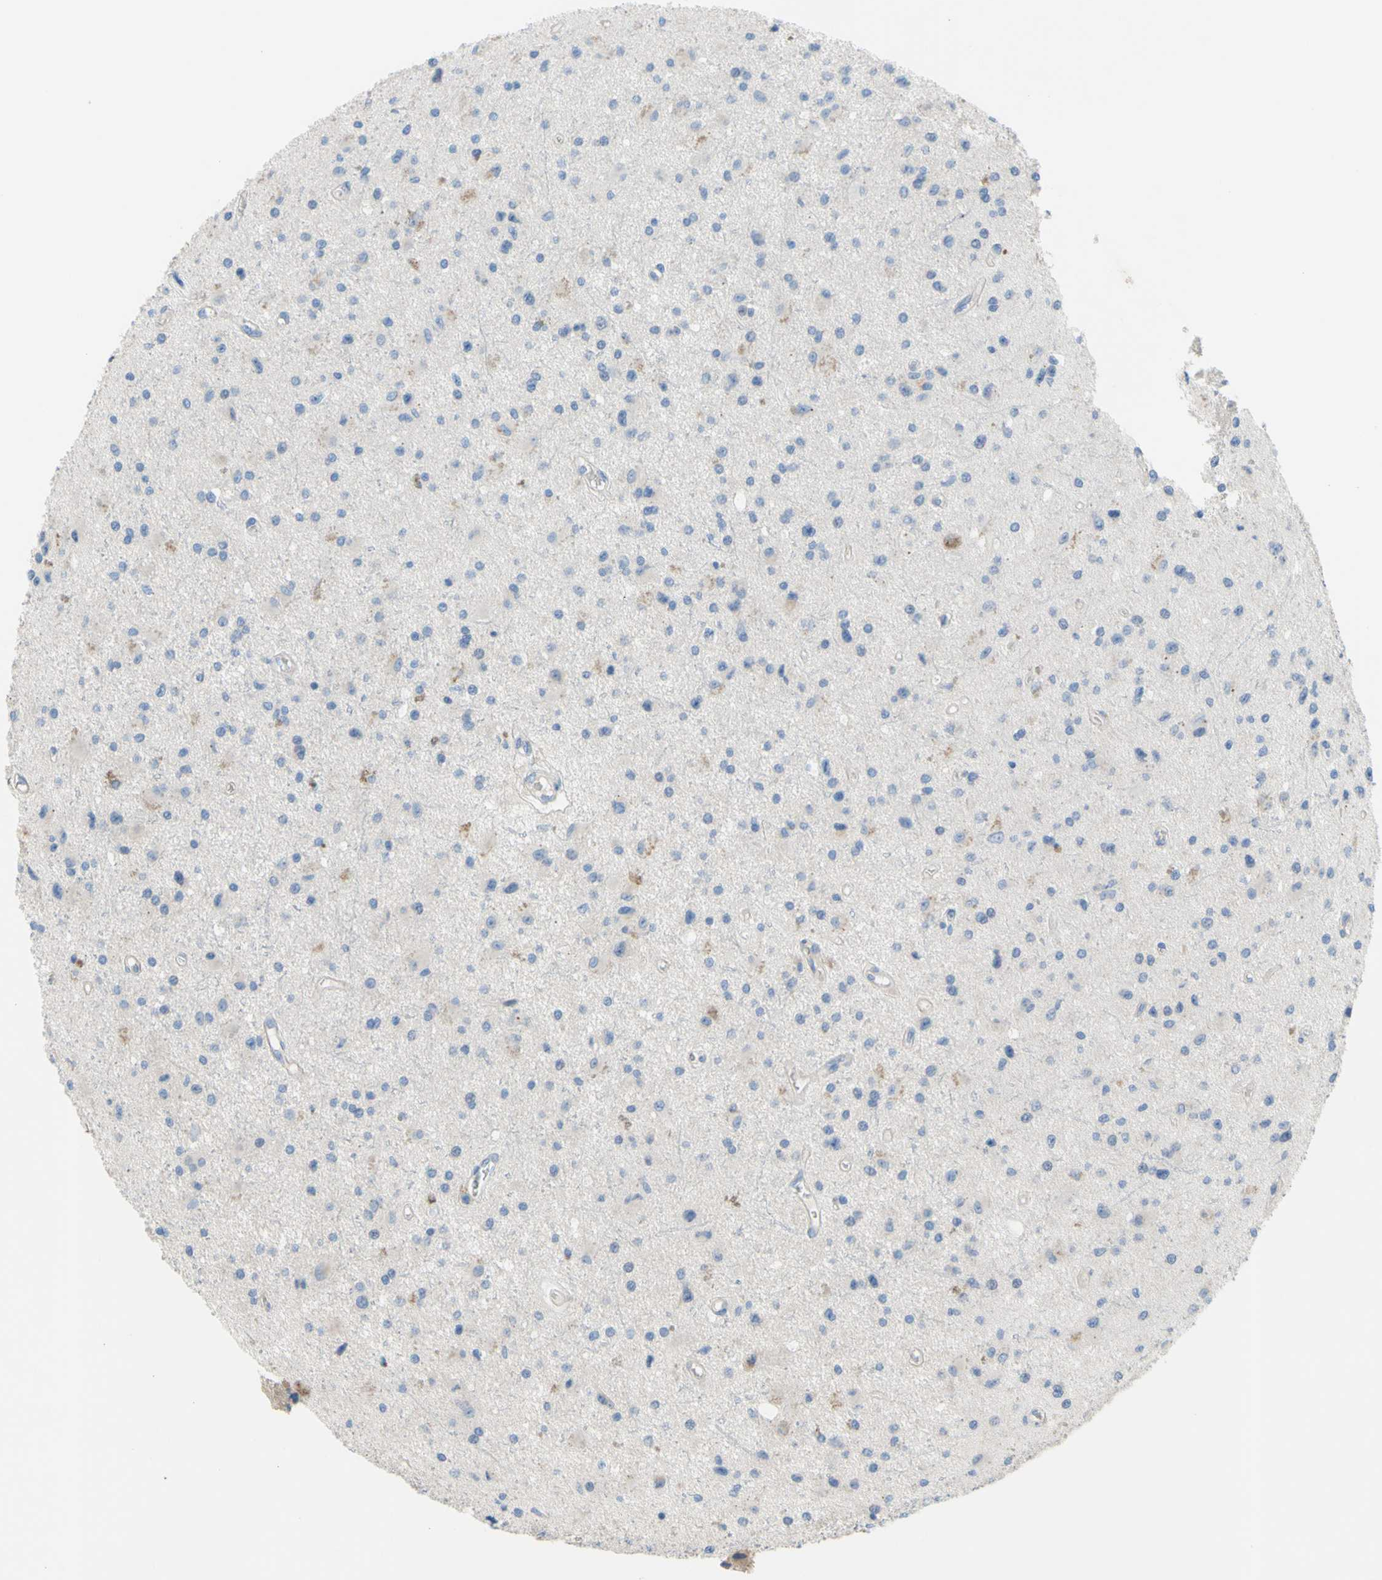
{"staining": {"intensity": "moderate", "quantity": "25%-75%", "location": "cytoplasmic/membranous"}, "tissue": "glioma", "cell_type": "Tumor cells", "image_type": "cancer", "snomed": [{"axis": "morphology", "description": "Glioma, malignant, Low grade"}, {"axis": "topography", "description": "Brain"}], "caption": "A micrograph showing moderate cytoplasmic/membranous positivity in about 25%-75% of tumor cells in malignant glioma (low-grade), as visualized by brown immunohistochemical staining.", "gene": "TMEM59L", "patient": {"sex": "male", "age": 58}}